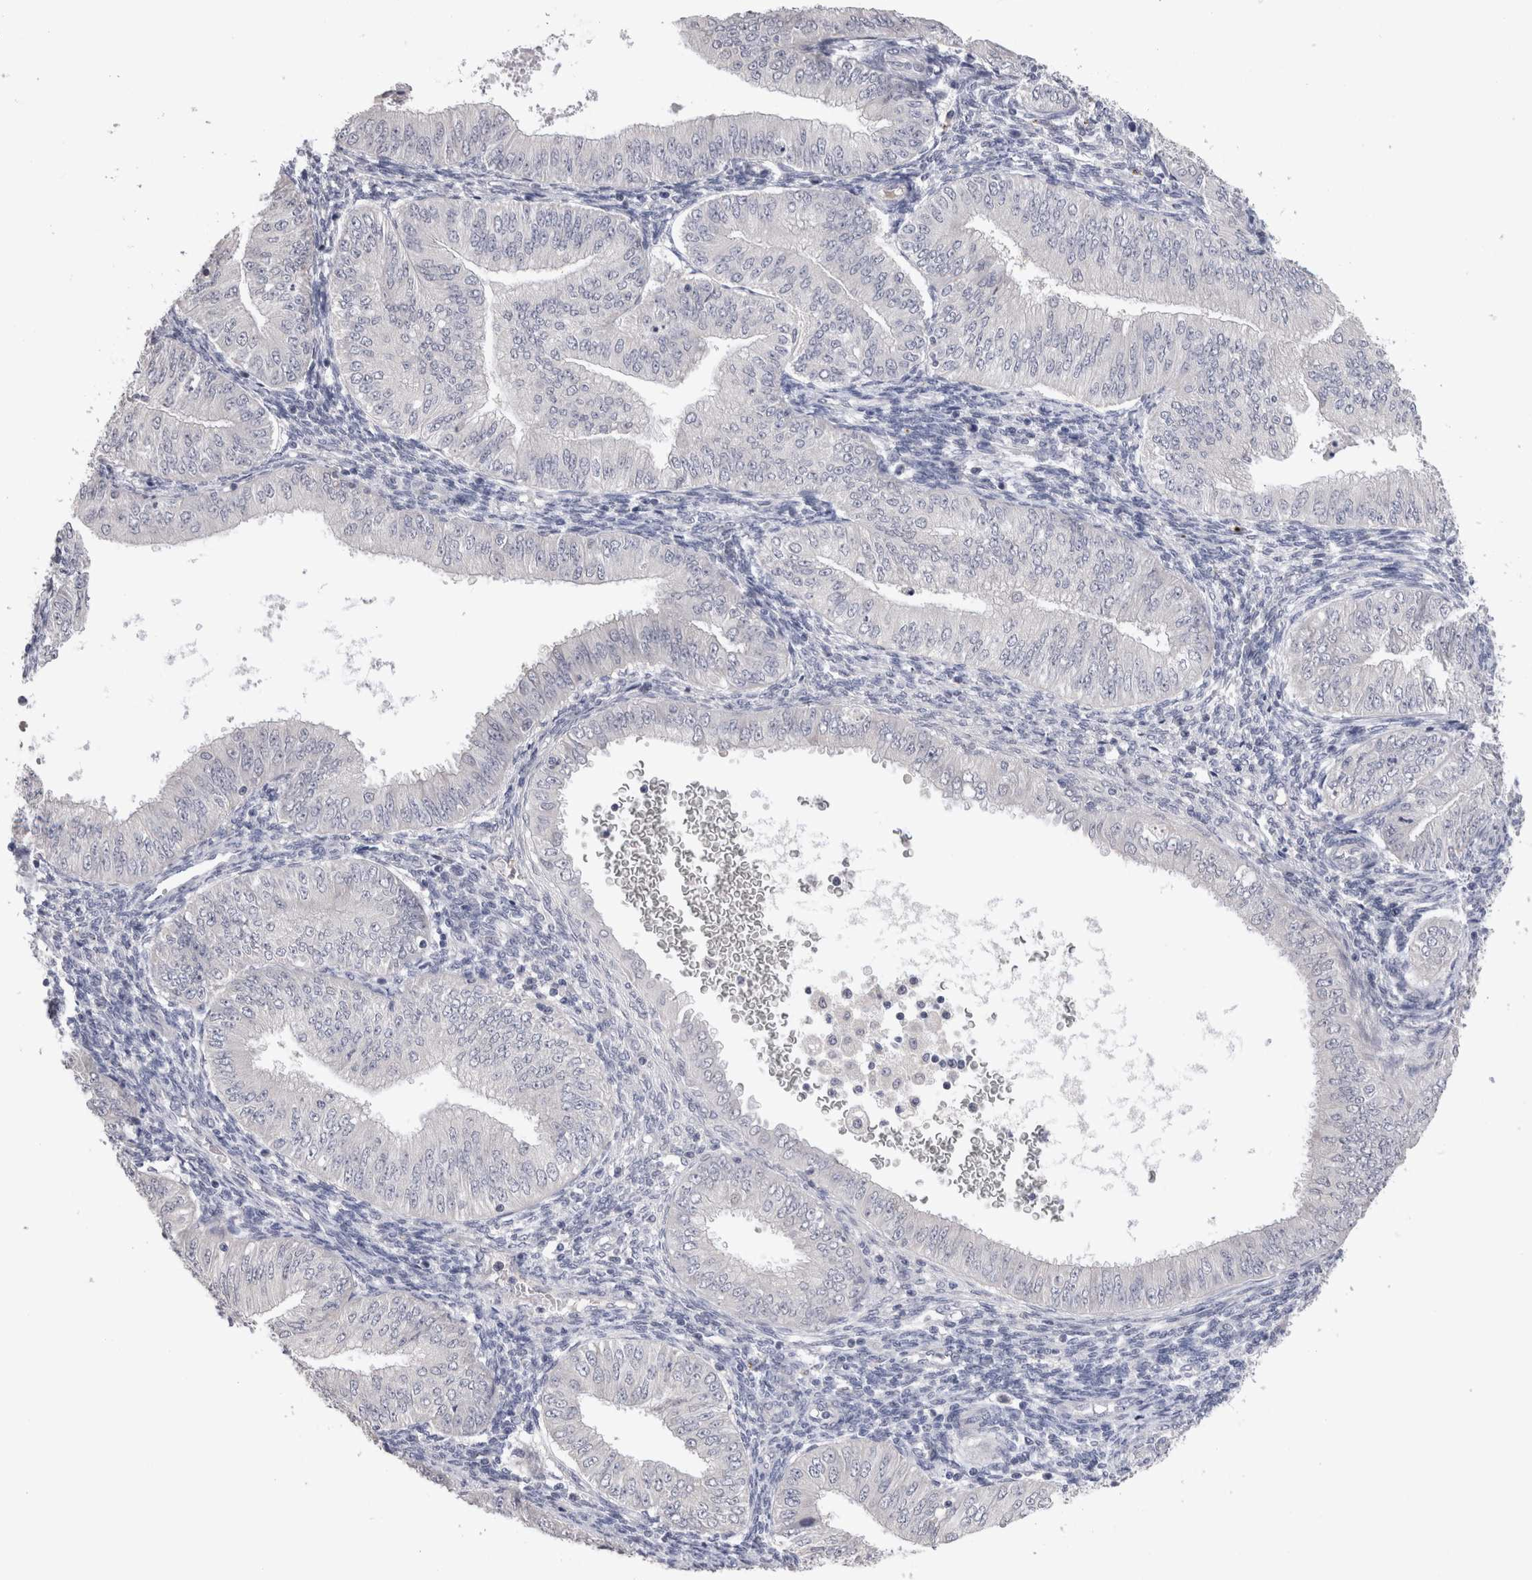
{"staining": {"intensity": "negative", "quantity": "none", "location": "none"}, "tissue": "endometrial cancer", "cell_type": "Tumor cells", "image_type": "cancer", "snomed": [{"axis": "morphology", "description": "Normal tissue, NOS"}, {"axis": "morphology", "description": "Adenocarcinoma, NOS"}, {"axis": "topography", "description": "Endometrium"}], "caption": "Immunohistochemistry (IHC) histopathology image of adenocarcinoma (endometrial) stained for a protein (brown), which displays no positivity in tumor cells. (IHC, brightfield microscopy, high magnification).", "gene": "CRYBG1", "patient": {"sex": "female", "age": 53}}